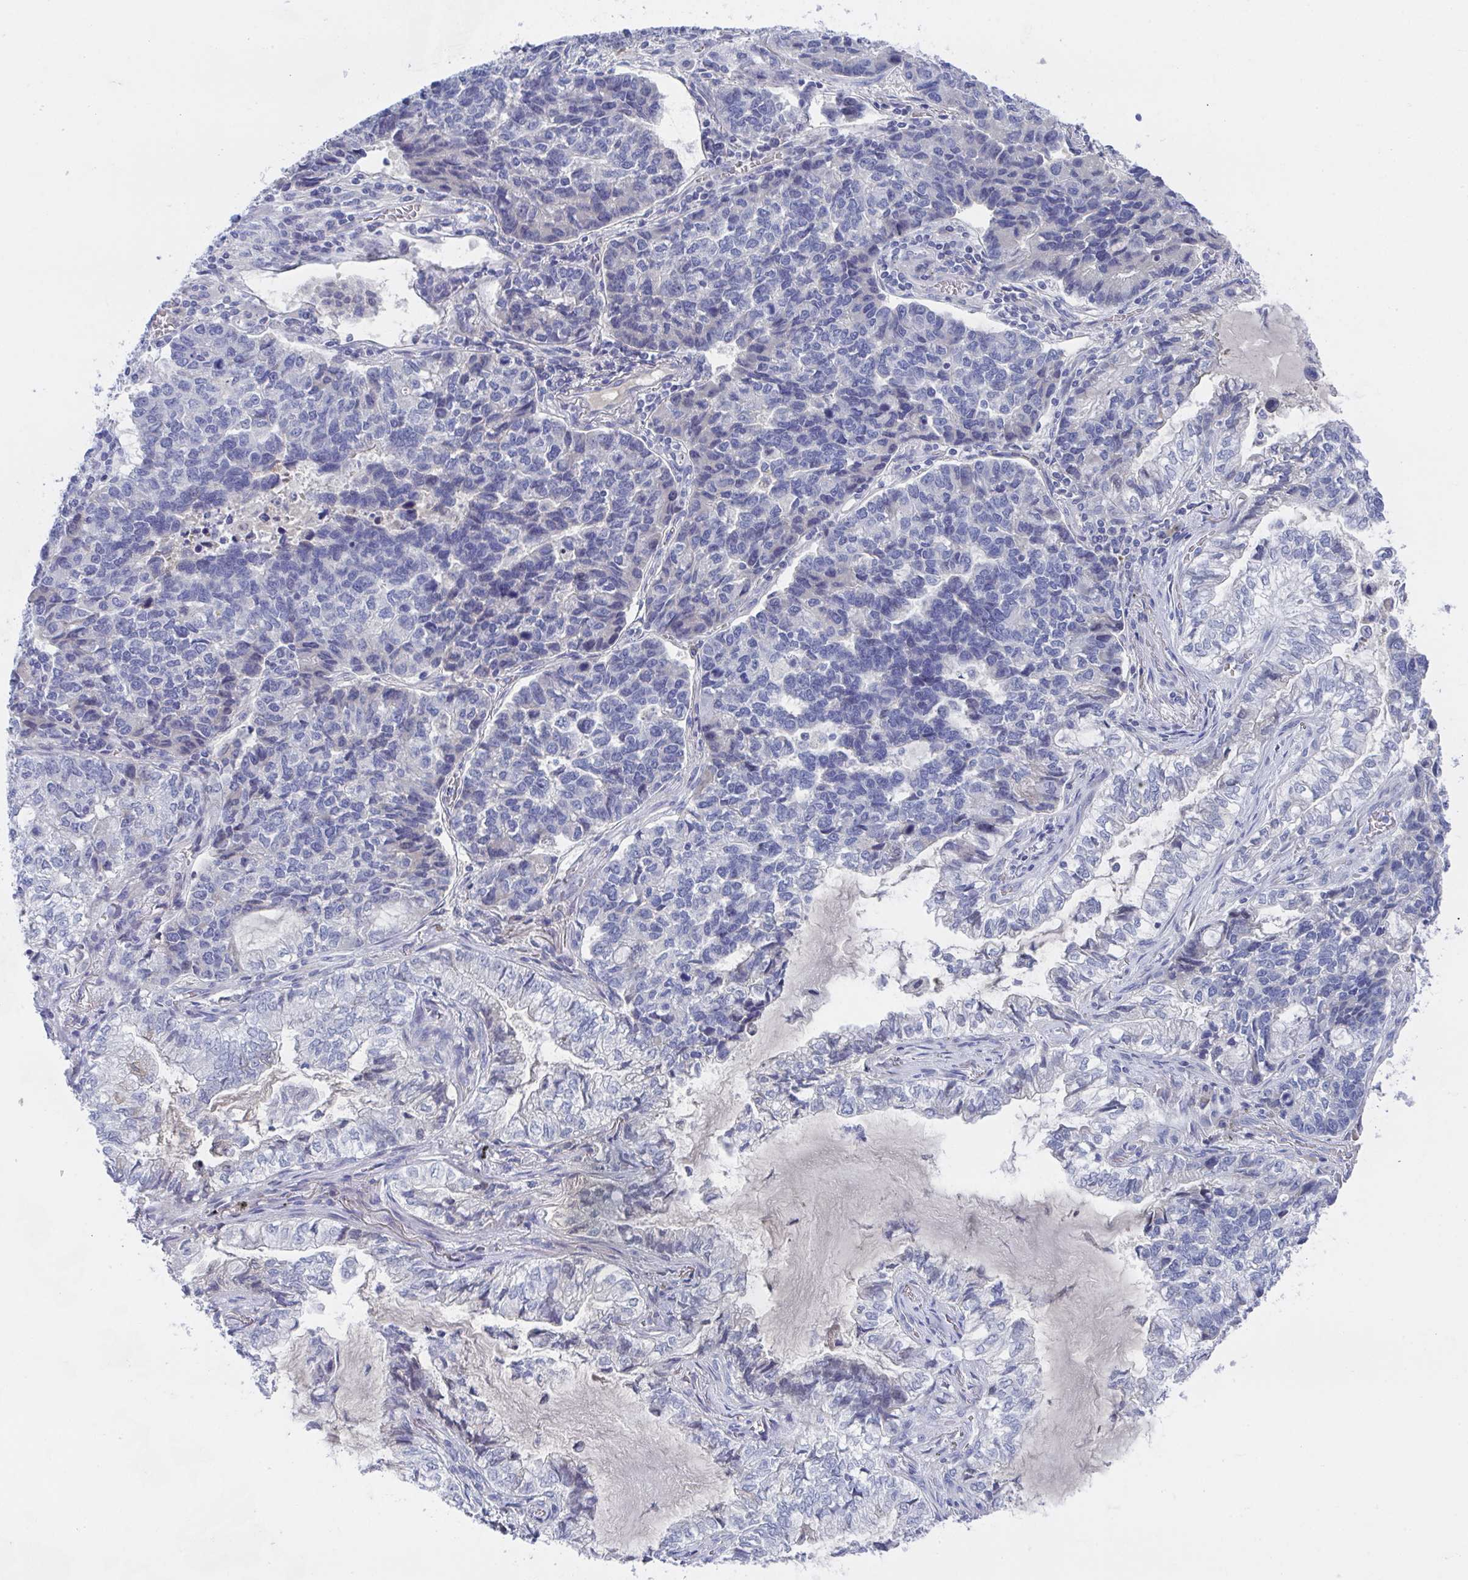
{"staining": {"intensity": "negative", "quantity": "none", "location": "none"}, "tissue": "lung cancer", "cell_type": "Tumor cells", "image_type": "cancer", "snomed": [{"axis": "morphology", "description": "Adenocarcinoma, NOS"}, {"axis": "topography", "description": "Lymph node"}, {"axis": "topography", "description": "Lung"}], "caption": "The immunohistochemistry photomicrograph has no significant positivity in tumor cells of lung cancer (adenocarcinoma) tissue.", "gene": "TNFAIP6", "patient": {"sex": "male", "age": 66}}